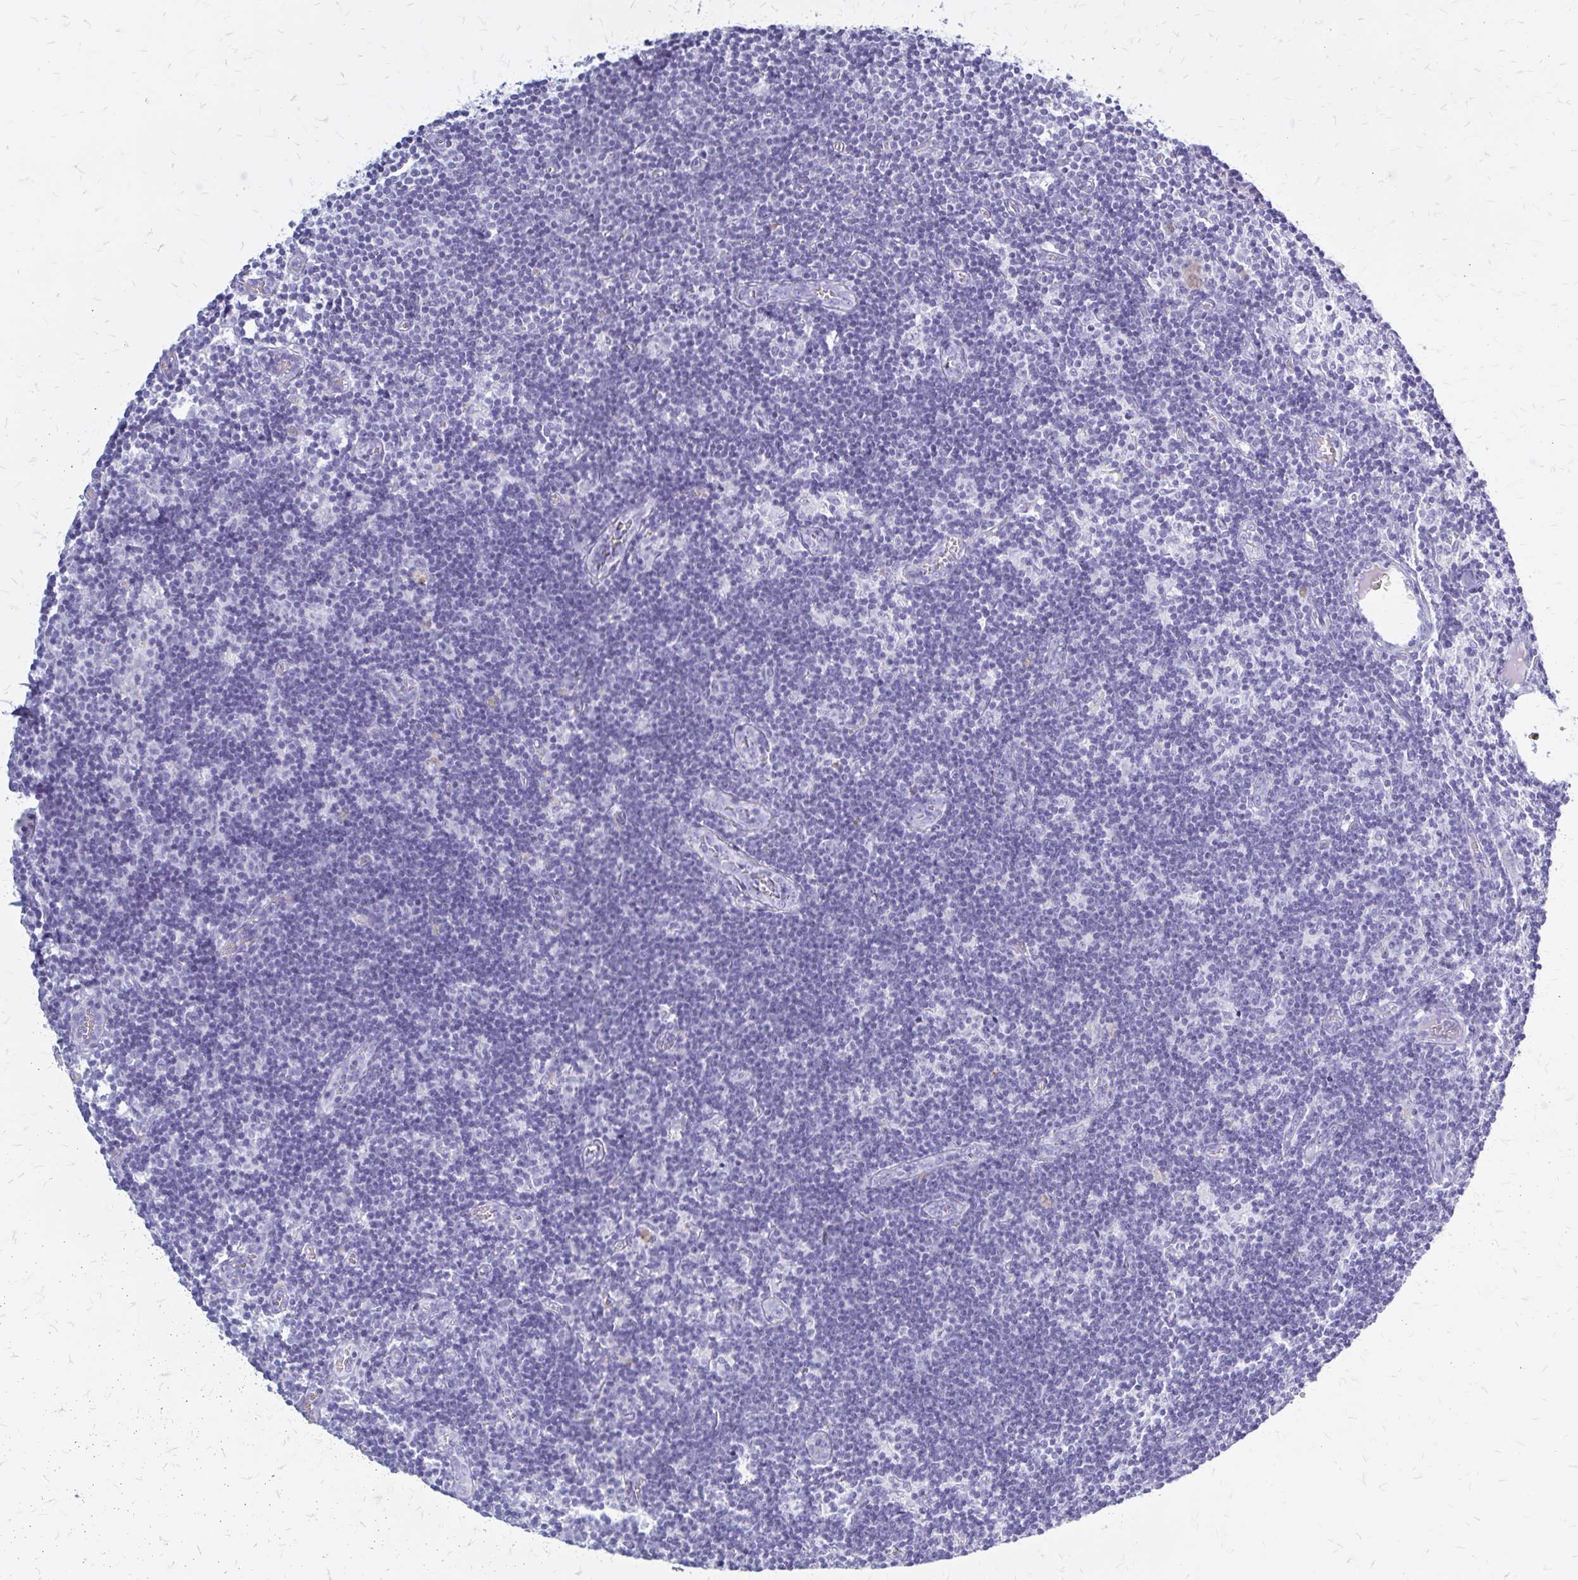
{"staining": {"intensity": "negative", "quantity": "none", "location": "none"}, "tissue": "lymph node", "cell_type": "Germinal center cells", "image_type": "normal", "snomed": [{"axis": "morphology", "description": "Normal tissue, NOS"}, {"axis": "topography", "description": "Lymph node"}], "caption": "An immunohistochemistry photomicrograph of normal lymph node is shown. There is no staining in germinal center cells of lymph node. (DAB immunohistochemistry (IHC), high magnification).", "gene": "KLHDC7A", "patient": {"sex": "female", "age": 31}}